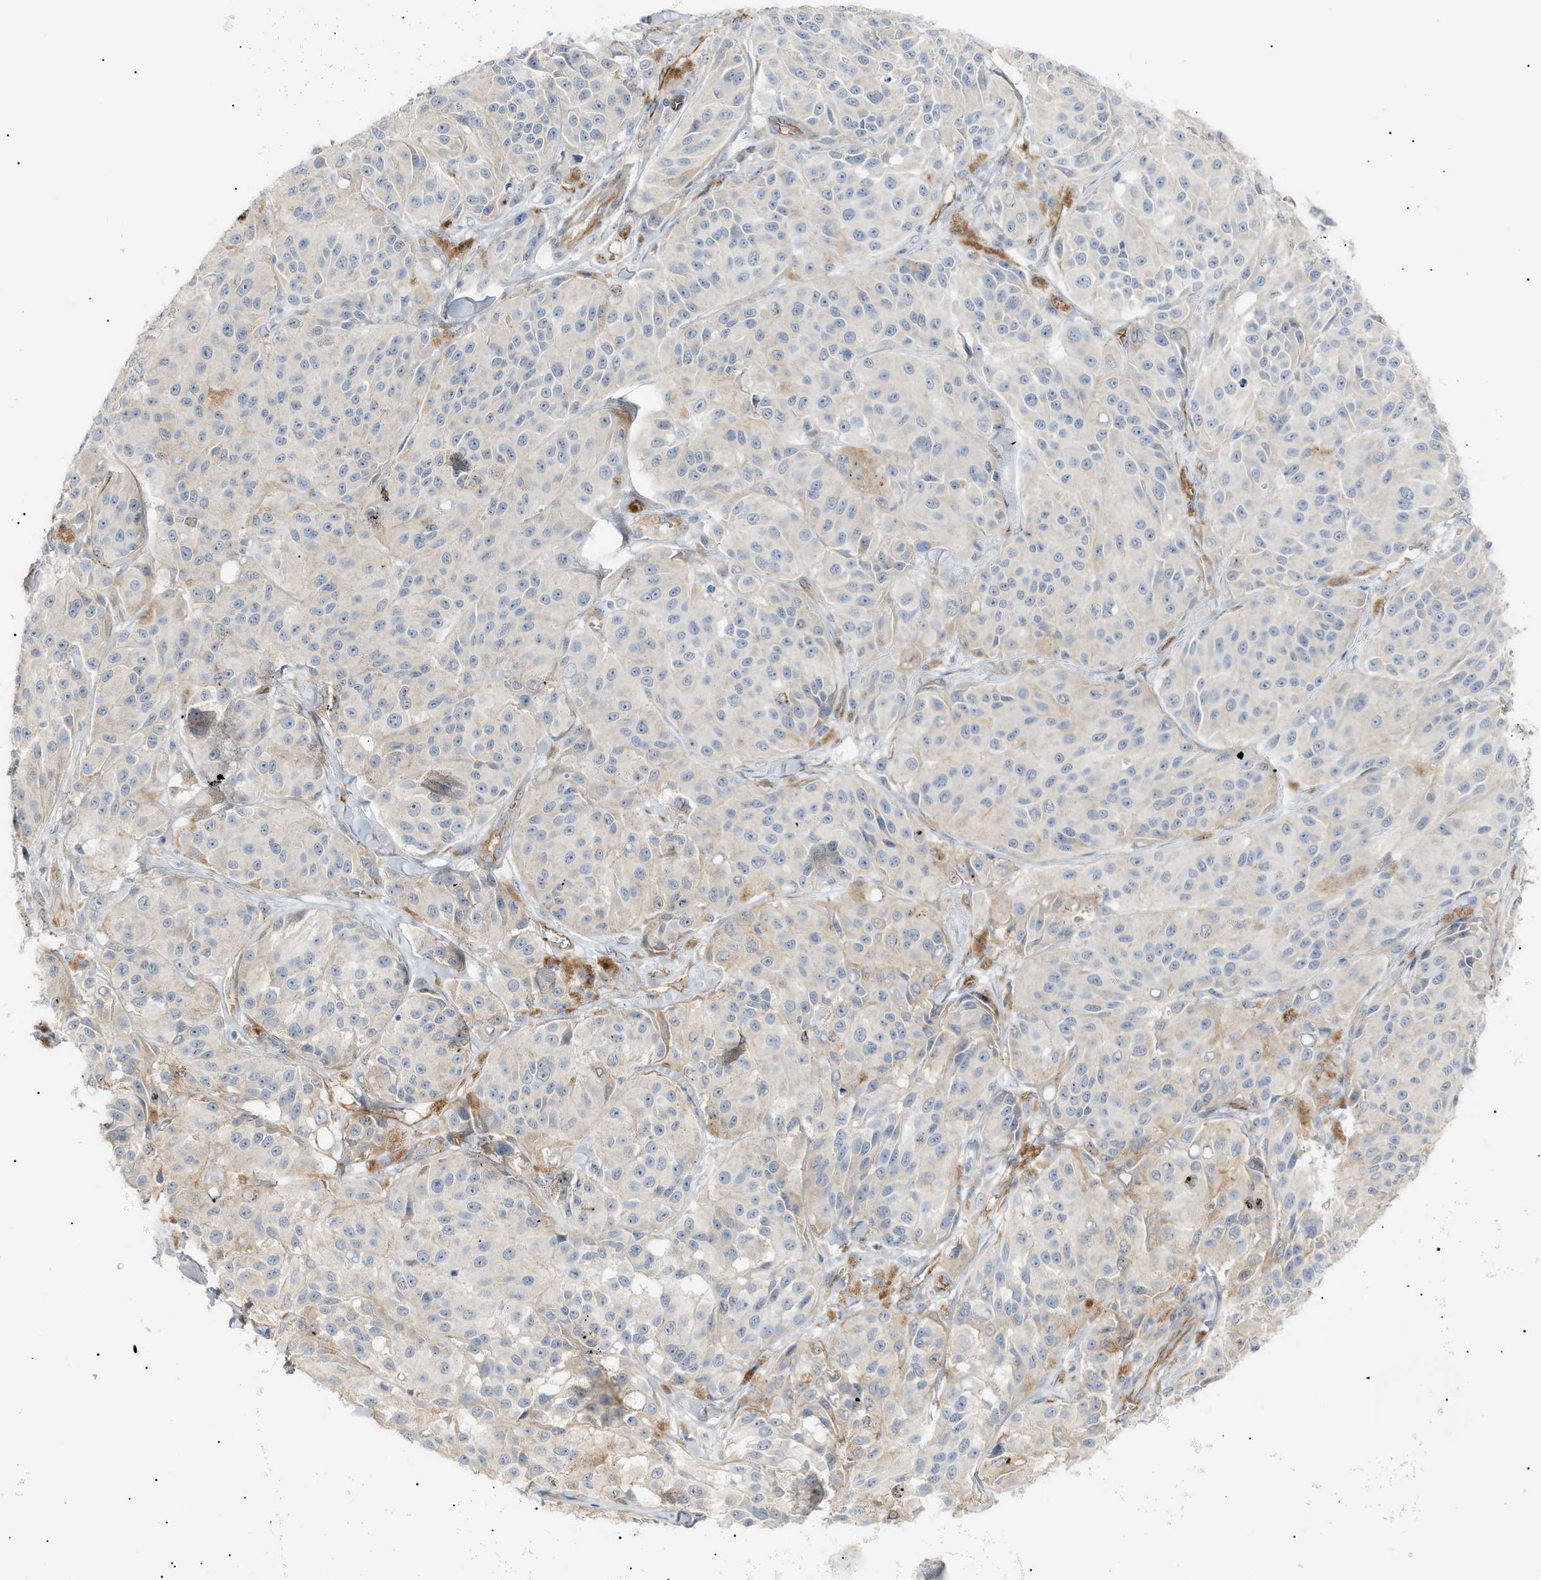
{"staining": {"intensity": "negative", "quantity": "none", "location": "none"}, "tissue": "melanoma", "cell_type": "Tumor cells", "image_type": "cancer", "snomed": [{"axis": "morphology", "description": "Malignant melanoma, NOS"}, {"axis": "topography", "description": "Skin"}], "caption": "There is no significant staining in tumor cells of malignant melanoma.", "gene": "ZFHX2", "patient": {"sex": "male", "age": 84}}